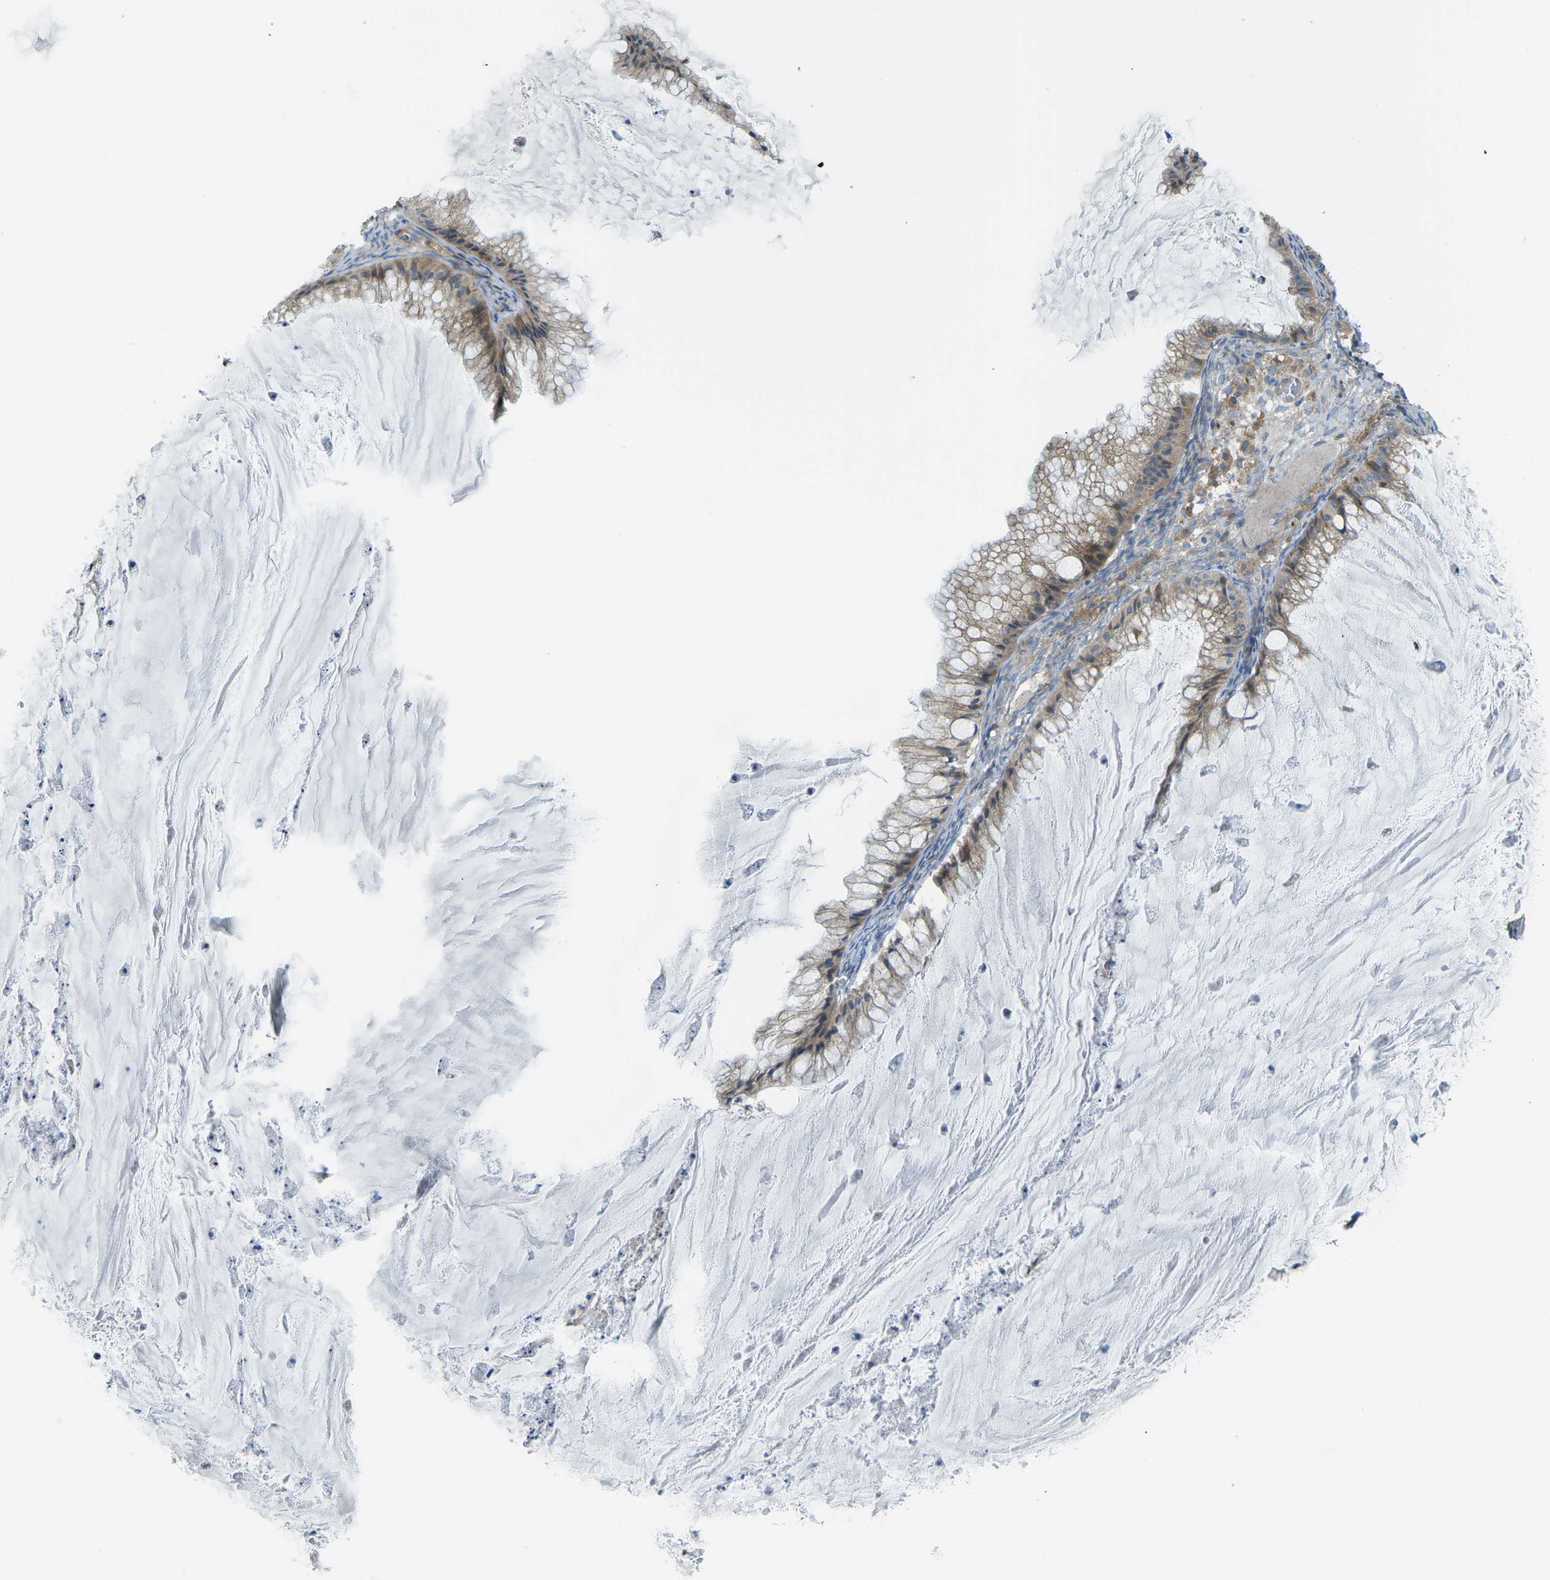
{"staining": {"intensity": "moderate", "quantity": ">75%", "location": "cytoplasmic/membranous"}, "tissue": "ovarian cancer", "cell_type": "Tumor cells", "image_type": "cancer", "snomed": [{"axis": "morphology", "description": "Cystadenocarcinoma, mucinous, NOS"}, {"axis": "topography", "description": "Ovary"}], "caption": "Protein expression by IHC demonstrates moderate cytoplasmic/membranous staining in approximately >75% of tumor cells in ovarian cancer (mucinous cystadenocarcinoma).", "gene": "MYLK4", "patient": {"sex": "female", "age": 57}}